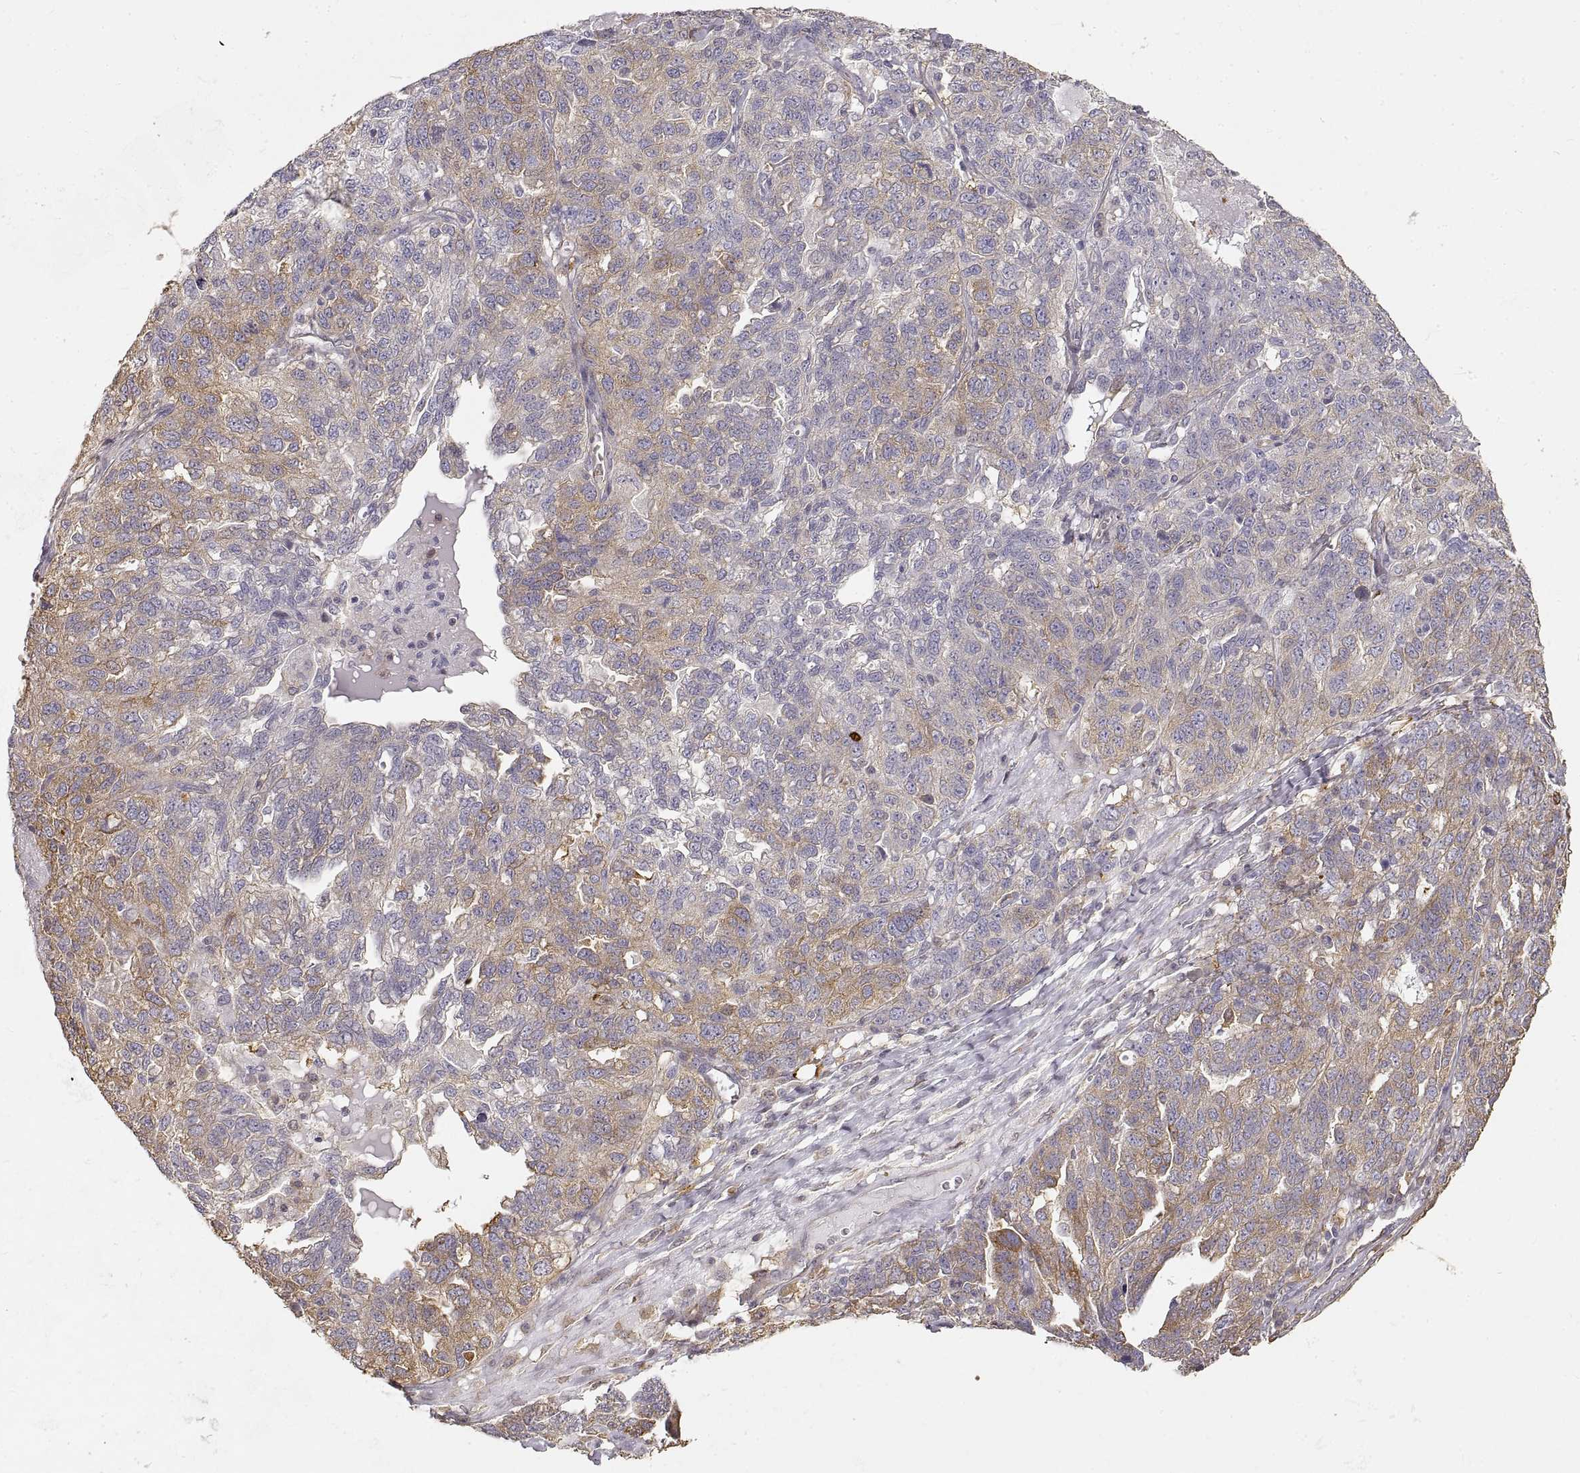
{"staining": {"intensity": "moderate", "quantity": "<25%", "location": "cytoplasmic/membranous"}, "tissue": "ovarian cancer", "cell_type": "Tumor cells", "image_type": "cancer", "snomed": [{"axis": "morphology", "description": "Cystadenocarcinoma, serous, NOS"}, {"axis": "topography", "description": "Ovary"}], "caption": "Ovarian cancer tissue exhibits moderate cytoplasmic/membranous positivity in approximately <25% of tumor cells, visualized by immunohistochemistry.", "gene": "HSP90AB1", "patient": {"sex": "female", "age": 71}}